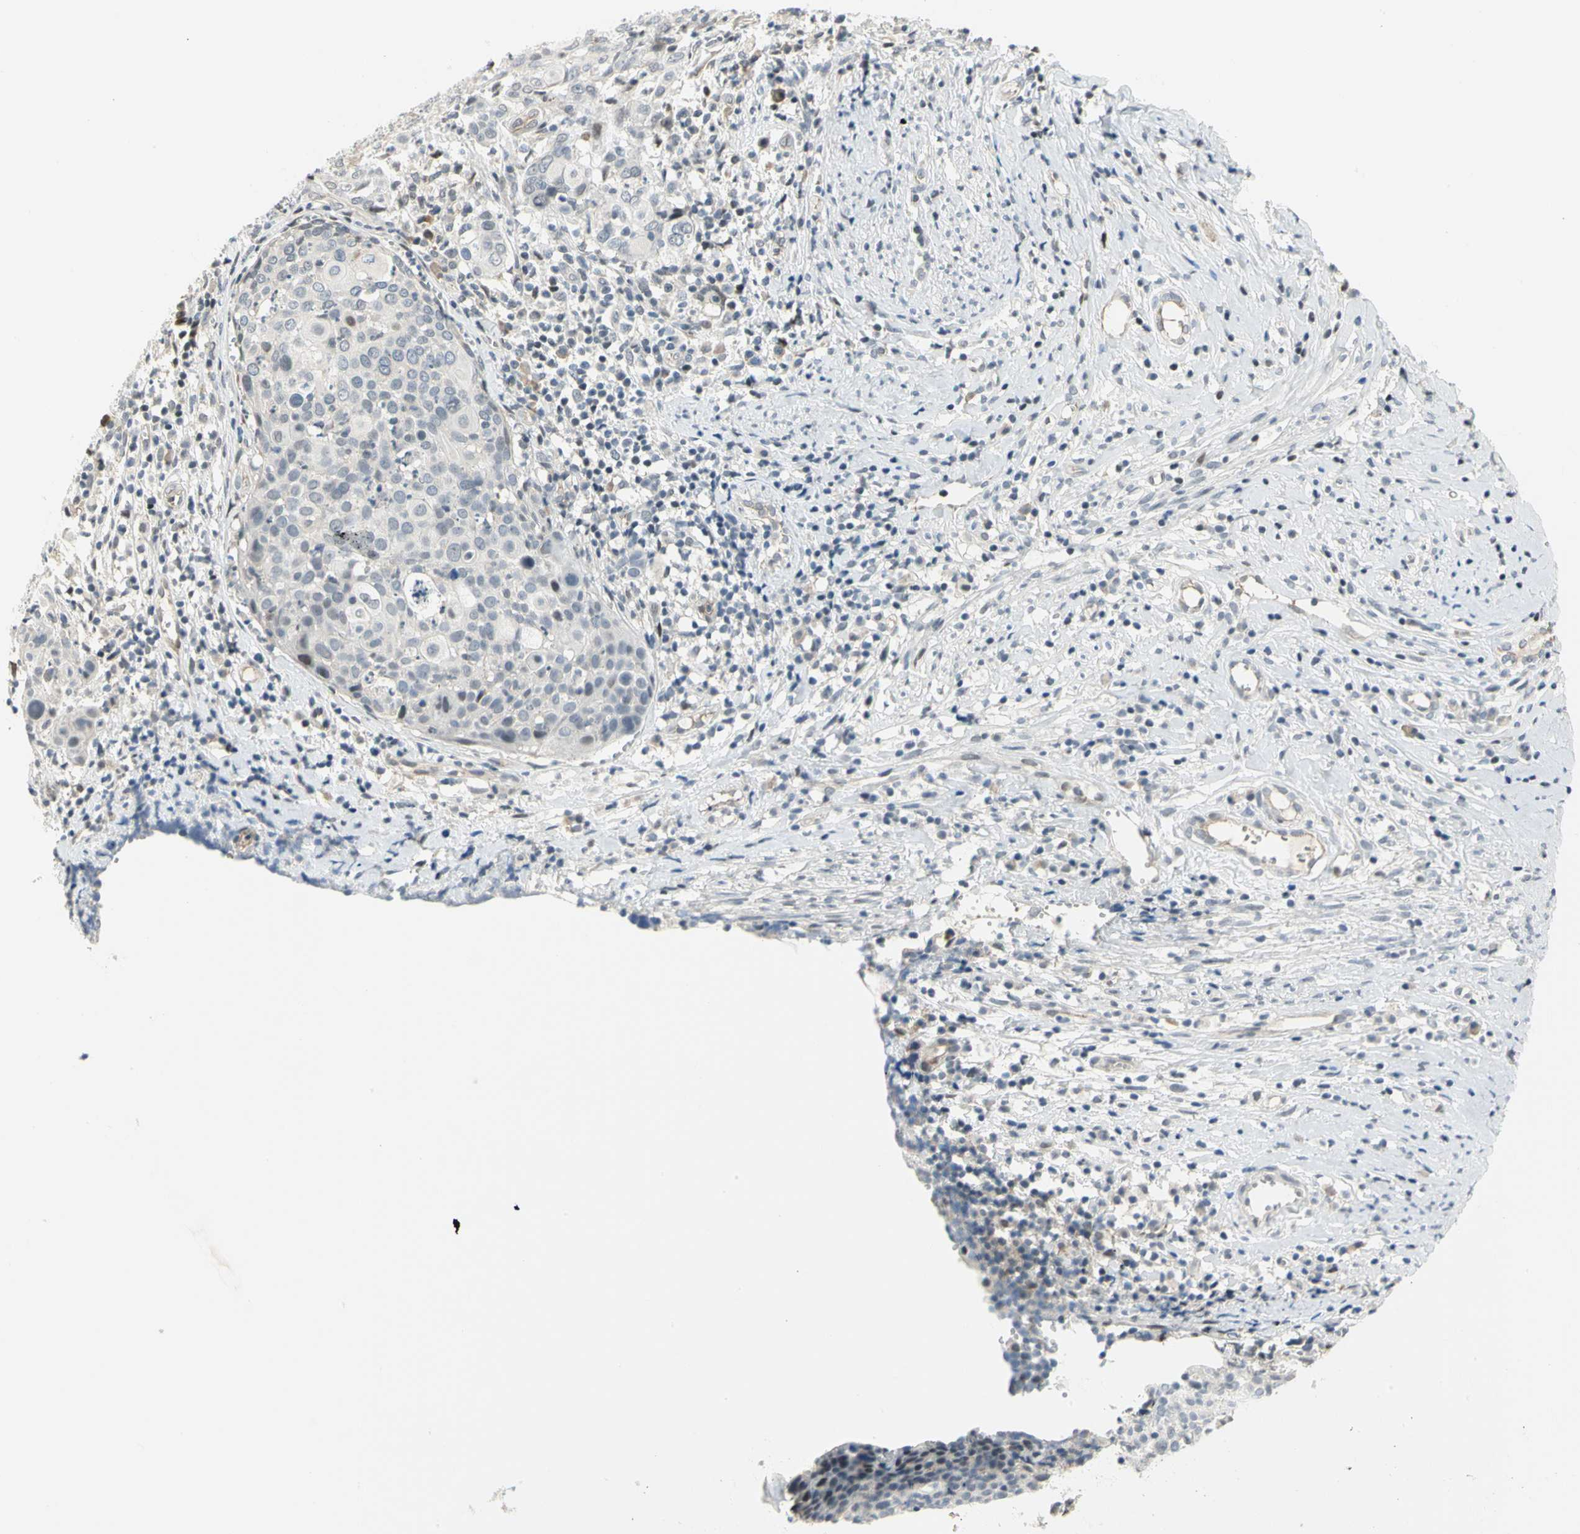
{"staining": {"intensity": "negative", "quantity": "none", "location": "none"}, "tissue": "cervical cancer", "cell_type": "Tumor cells", "image_type": "cancer", "snomed": [{"axis": "morphology", "description": "Squamous cell carcinoma, NOS"}, {"axis": "topography", "description": "Cervix"}], "caption": "Immunohistochemistry (IHC) histopathology image of neoplastic tissue: human squamous cell carcinoma (cervical) stained with DAB (3,3'-diaminobenzidine) demonstrates no significant protein positivity in tumor cells. (DAB (3,3'-diaminobenzidine) immunohistochemistry (IHC) with hematoxylin counter stain).", "gene": "IMPG2", "patient": {"sex": "female", "age": 40}}